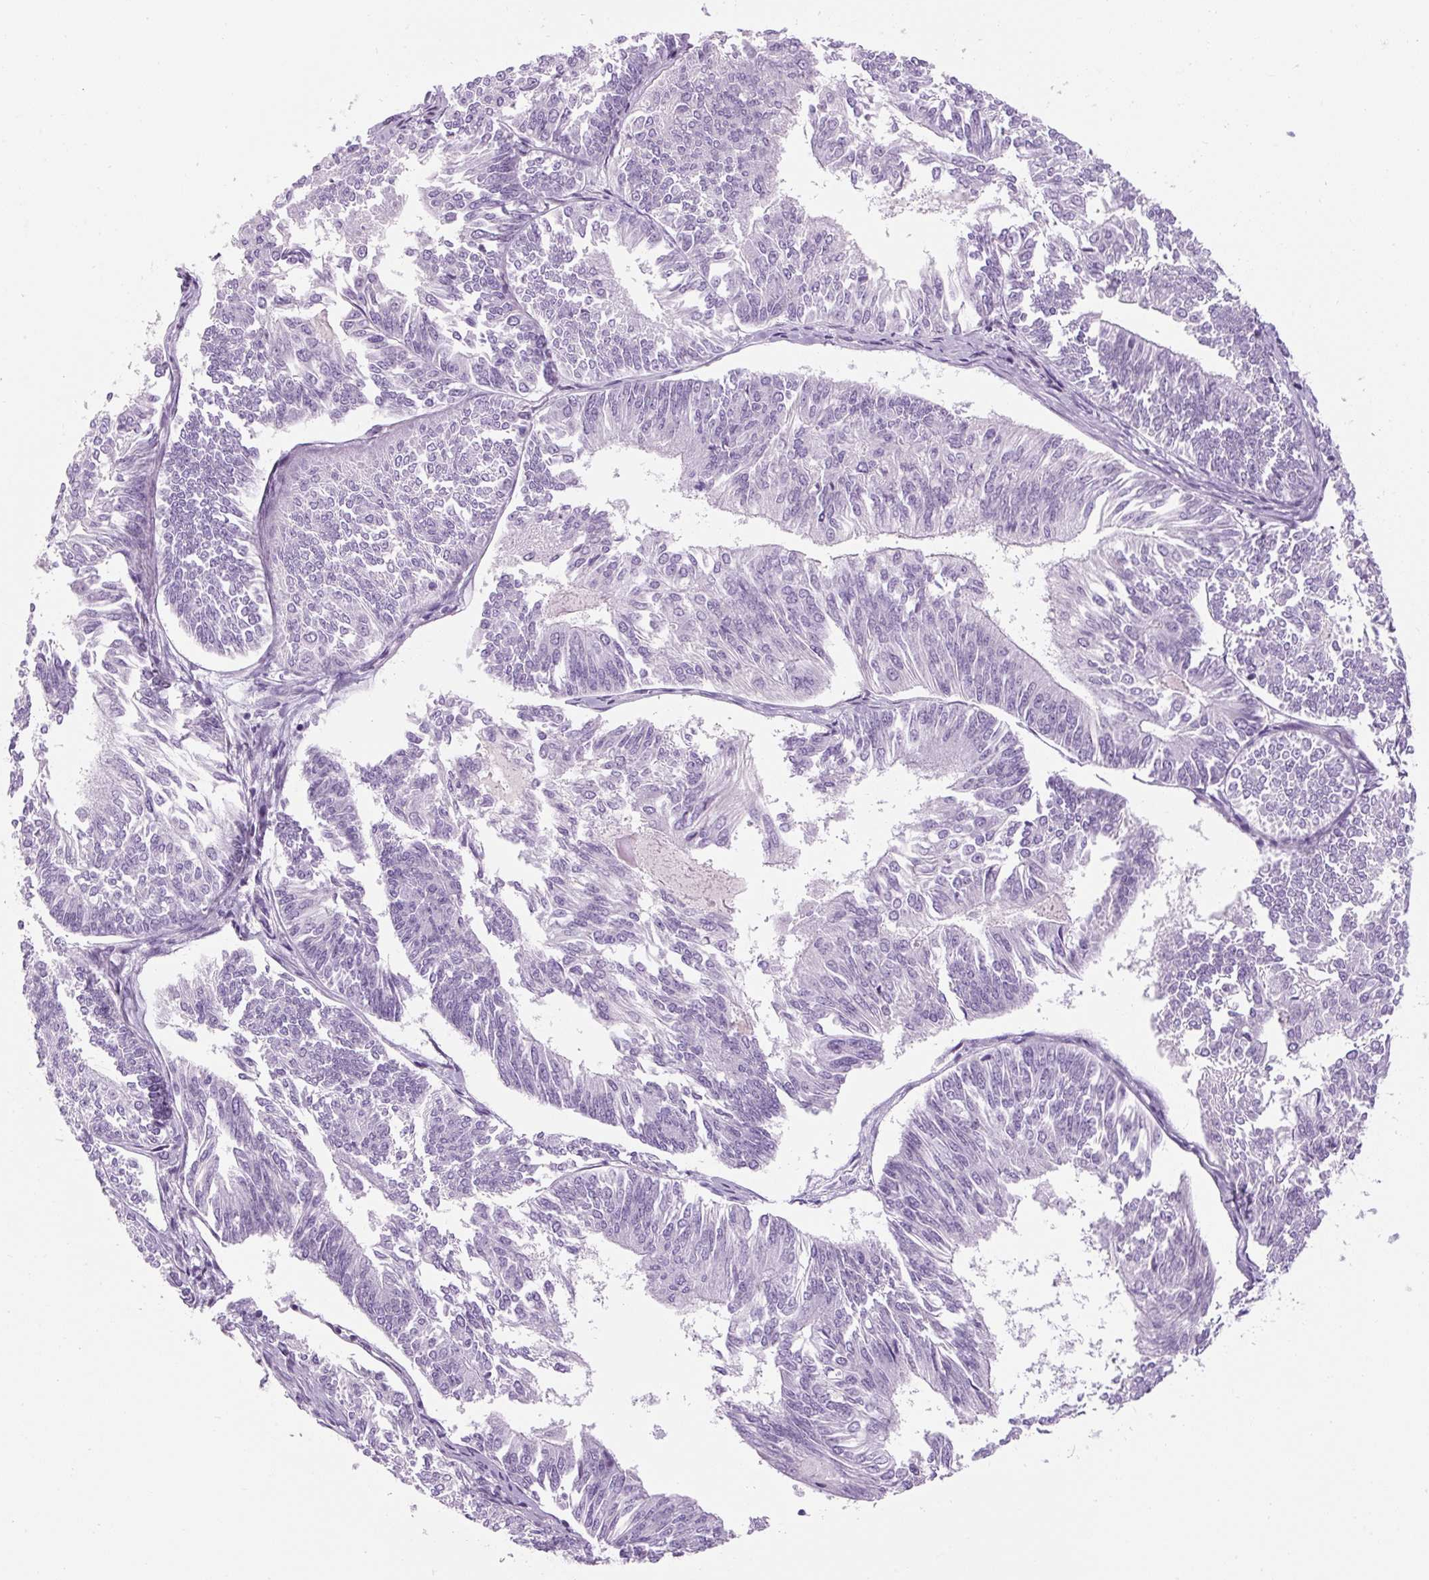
{"staining": {"intensity": "negative", "quantity": "none", "location": "none"}, "tissue": "endometrial cancer", "cell_type": "Tumor cells", "image_type": "cancer", "snomed": [{"axis": "morphology", "description": "Adenocarcinoma, NOS"}, {"axis": "topography", "description": "Endometrium"}], "caption": "This photomicrograph is of endometrial cancer stained with immunohistochemistry to label a protein in brown with the nuclei are counter-stained blue. There is no positivity in tumor cells.", "gene": "TIGD2", "patient": {"sex": "female", "age": 58}}